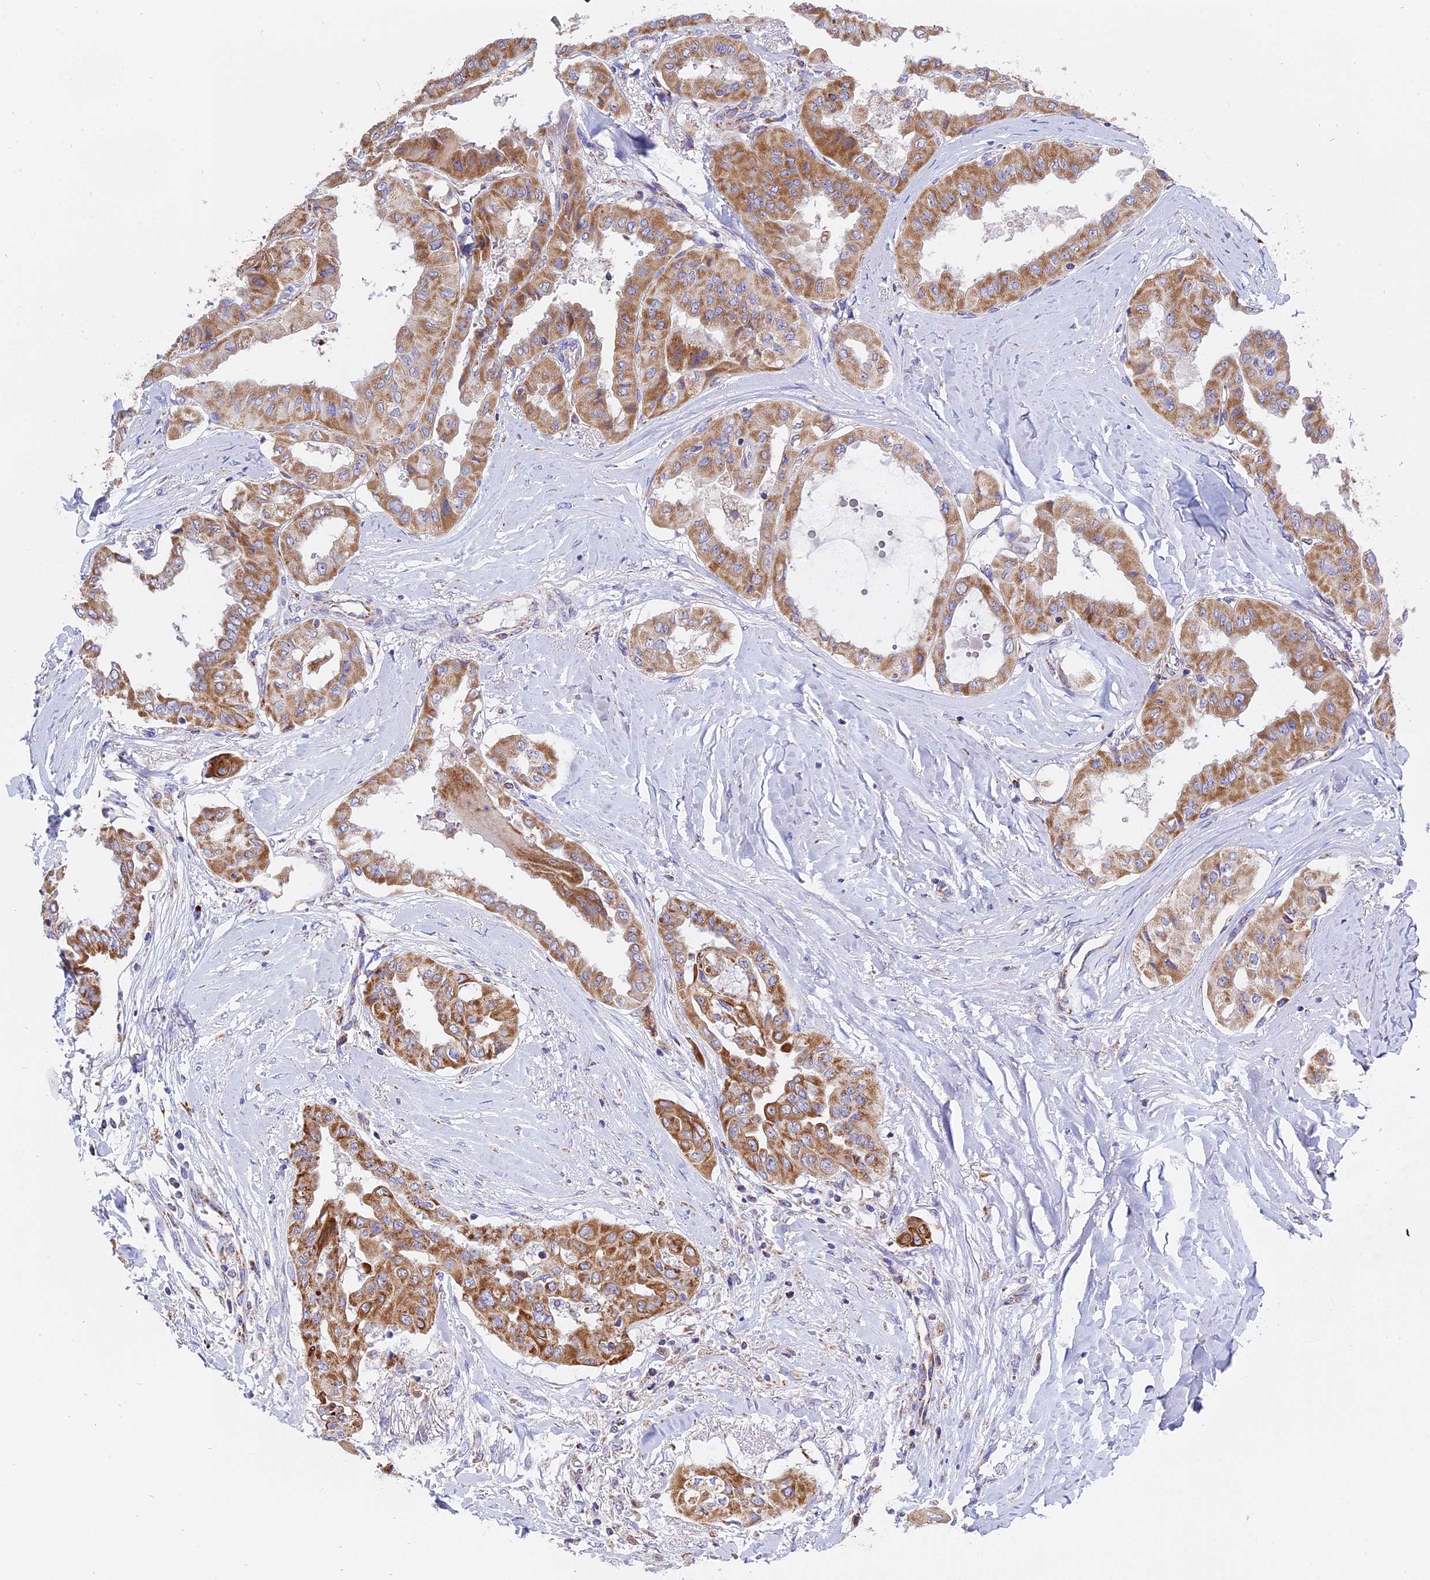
{"staining": {"intensity": "moderate", "quantity": ">75%", "location": "cytoplasmic/membranous"}, "tissue": "thyroid cancer", "cell_type": "Tumor cells", "image_type": "cancer", "snomed": [{"axis": "morphology", "description": "Papillary adenocarcinoma, NOS"}, {"axis": "topography", "description": "Thyroid gland"}], "caption": "Moderate cytoplasmic/membranous positivity is seen in approximately >75% of tumor cells in thyroid cancer (papillary adenocarcinoma). The staining is performed using DAB (3,3'-diaminobenzidine) brown chromogen to label protein expression. The nuclei are counter-stained blue using hematoxylin.", "gene": "MRPS34", "patient": {"sex": "female", "age": 59}}